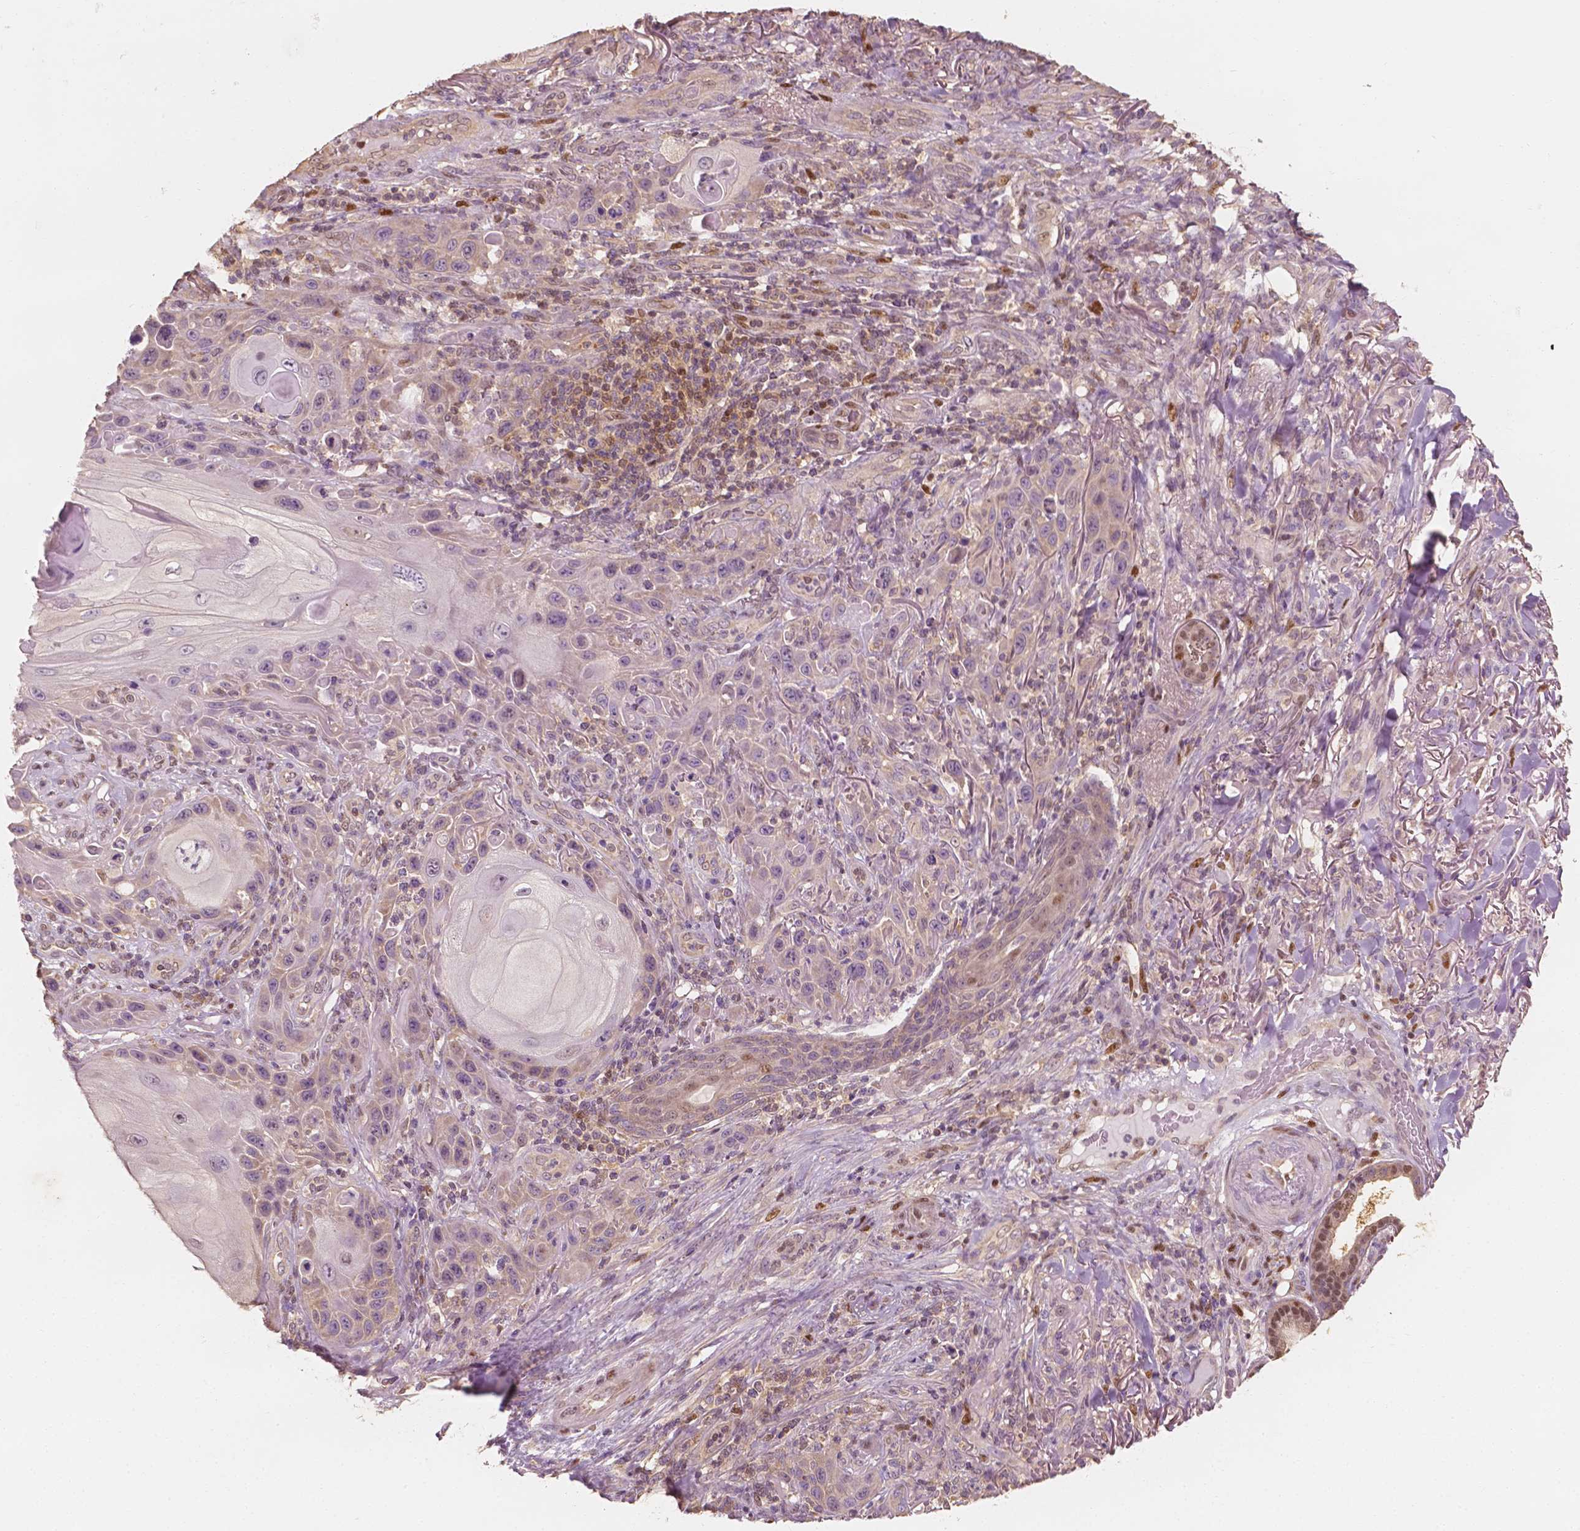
{"staining": {"intensity": "negative", "quantity": "none", "location": "none"}, "tissue": "skin cancer", "cell_type": "Tumor cells", "image_type": "cancer", "snomed": [{"axis": "morphology", "description": "Squamous cell carcinoma, NOS"}, {"axis": "topography", "description": "Skin"}], "caption": "Immunohistochemistry (IHC) micrograph of skin squamous cell carcinoma stained for a protein (brown), which reveals no positivity in tumor cells.", "gene": "TBC1D17", "patient": {"sex": "female", "age": 94}}